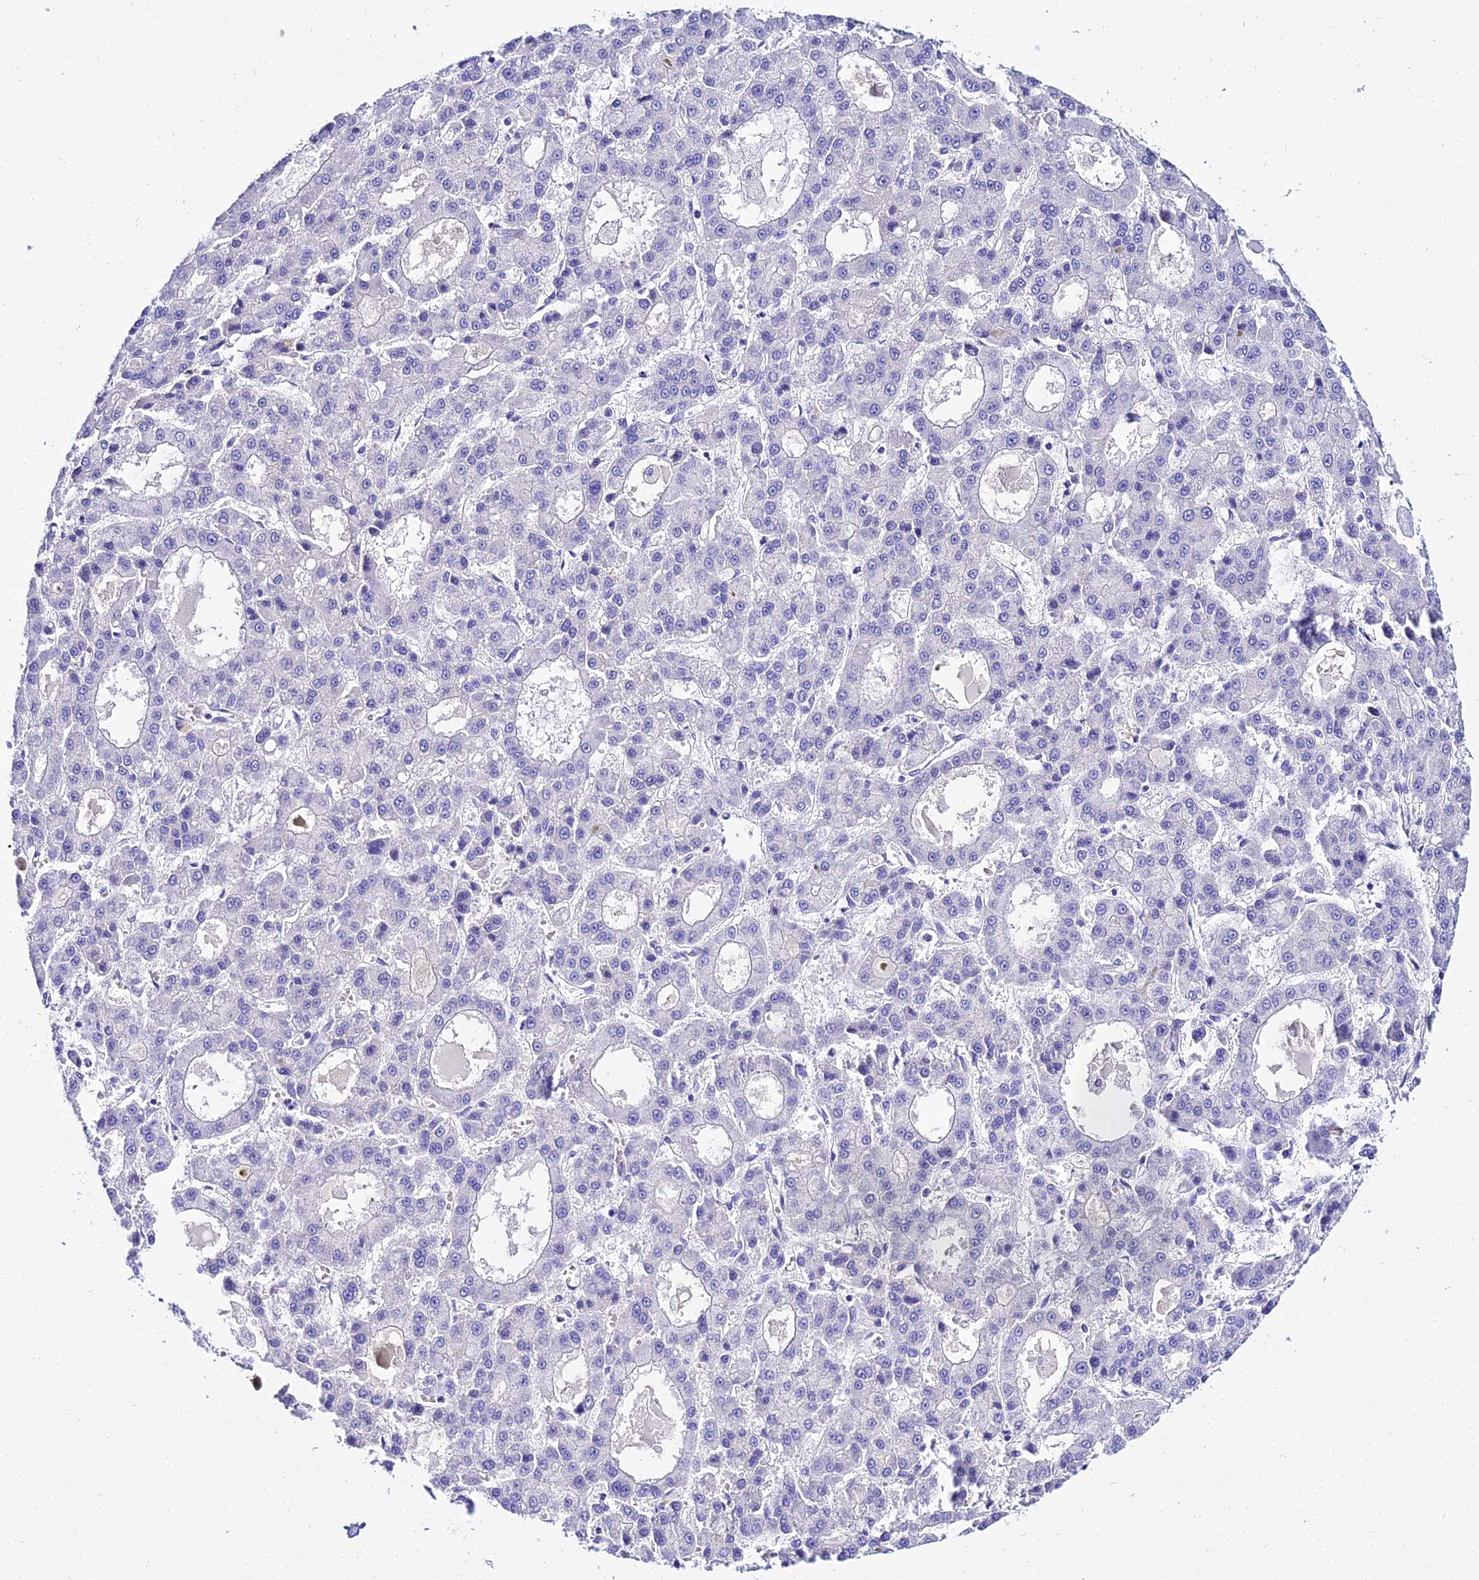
{"staining": {"intensity": "negative", "quantity": "none", "location": "none"}, "tissue": "liver cancer", "cell_type": "Tumor cells", "image_type": "cancer", "snomed": [{"axis": "morphology", "description": "Carcinoma, Hepatocellular, NOS"}, {"axis": "topography", "description": "Liver"}], "caption": "Immunohistochemical staining of human liver hepatocellular carcinoma shows no significant positivity in tumor cells. The staining was performed using DAB (3,3'-diaminobenzidine) to visualize the protein expression in brown, while the nuclei were stained in blue with hematoxylin (Magnification: 20x).", "gene": "TUBA3D", "patient": {"sex": "male", "age": 70}}